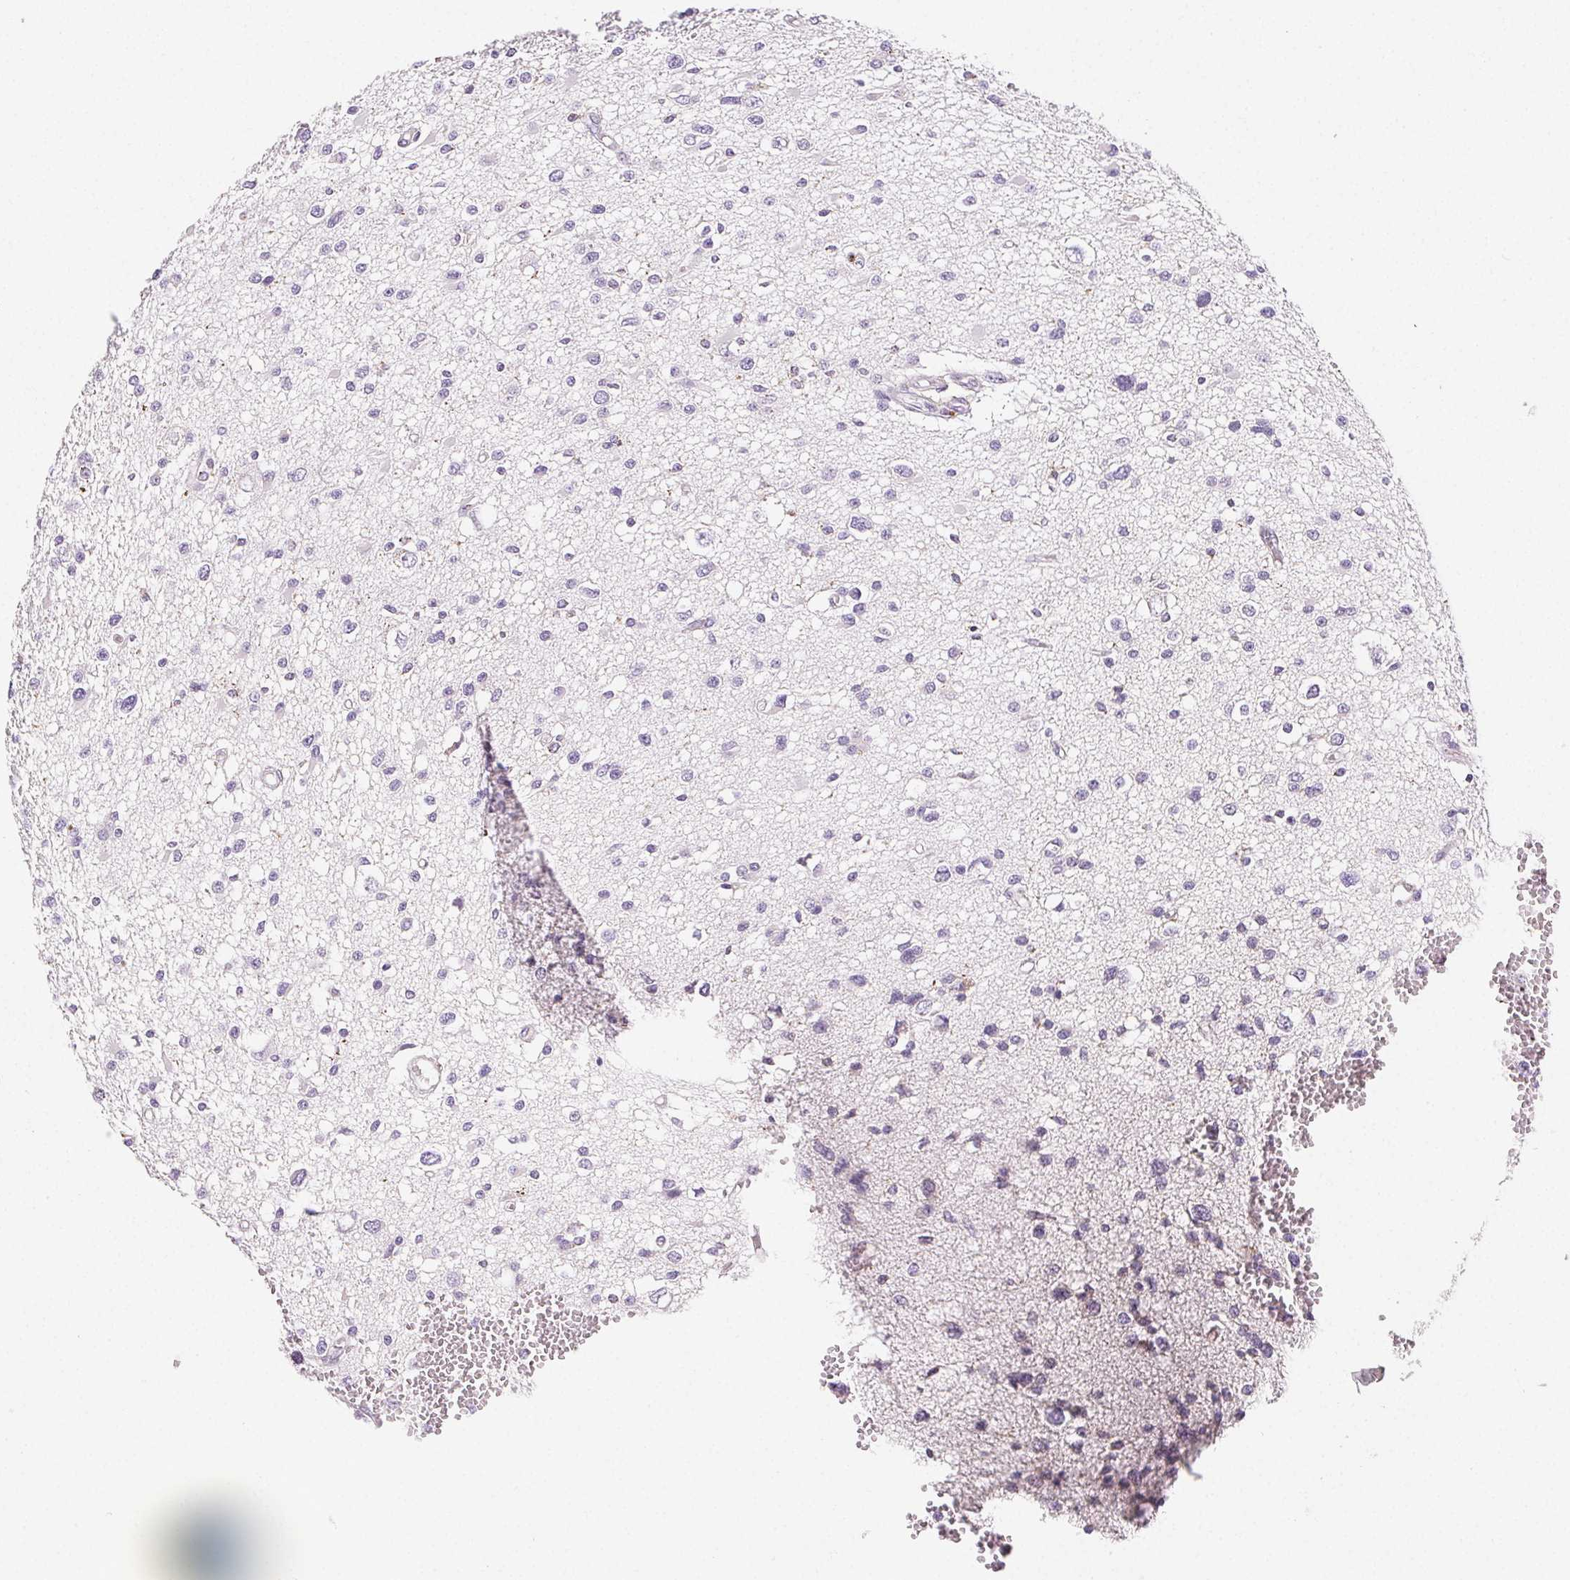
{"staining": {"intensity": "negative", "quantity": "none", "location": "none"}, "tissue": "glioma", "cell_type": "Tumor cells", "image_type": "cancer", "snomed": [{"axis": "morphology", "description": "Glioma, malignant, High grade"}, {"axis": "topography", "description": "Brain"}], "caption": "Immunohistochemistry (IHC) of human glioma displays no positivity in tumor cells. (Stains: DAB (3,3'-diaminobenzidine) immunohistochemistry (IHC) with hematoxylin counter stain, Microscopy: brightfield microscopy at high magnification).", "gene": "LIPA", "patient": {"sex": "male", "age": 54}}